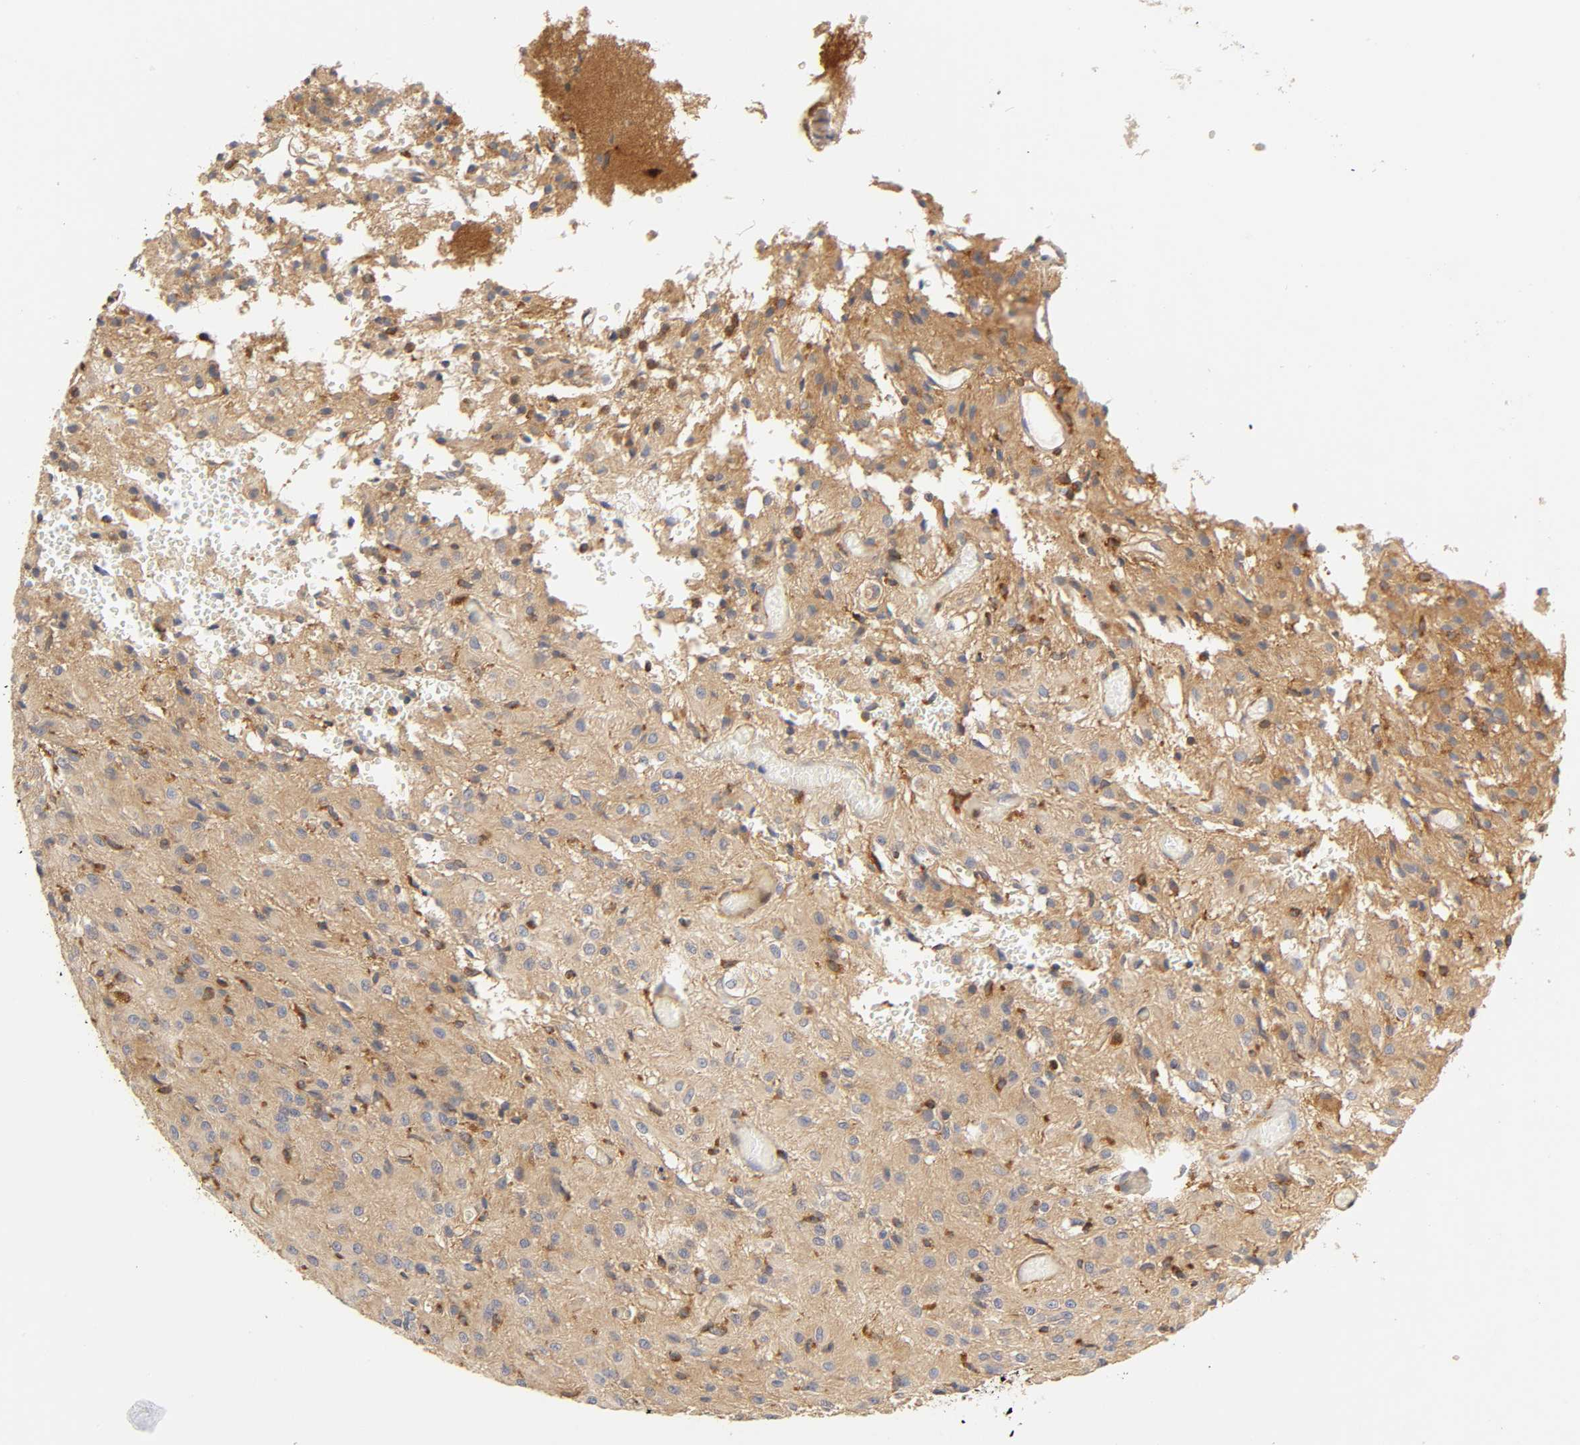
{"staining": {"intensity": "moderate", "quantity": "25%-75%", "location": "cytoplasmic/membranous"}, "tissue": "glioma", "cell_type": "Tumor cells", "image_type": "cancer", "snomed": [{"axis": "morphology", "description": "Glioma, malignant, High grade"}, {"axis": "topography", "description": "Brain"}], "caption": "Tumor cells display medium levels of moderate cytoplasmic/membranous positivity in about 25%-75% of cells in glioma. (Brightfield microscopy of DAB IHC at high magnification).", "gene": "RHOA", "patient": {"sex": "female", "age": 59}}